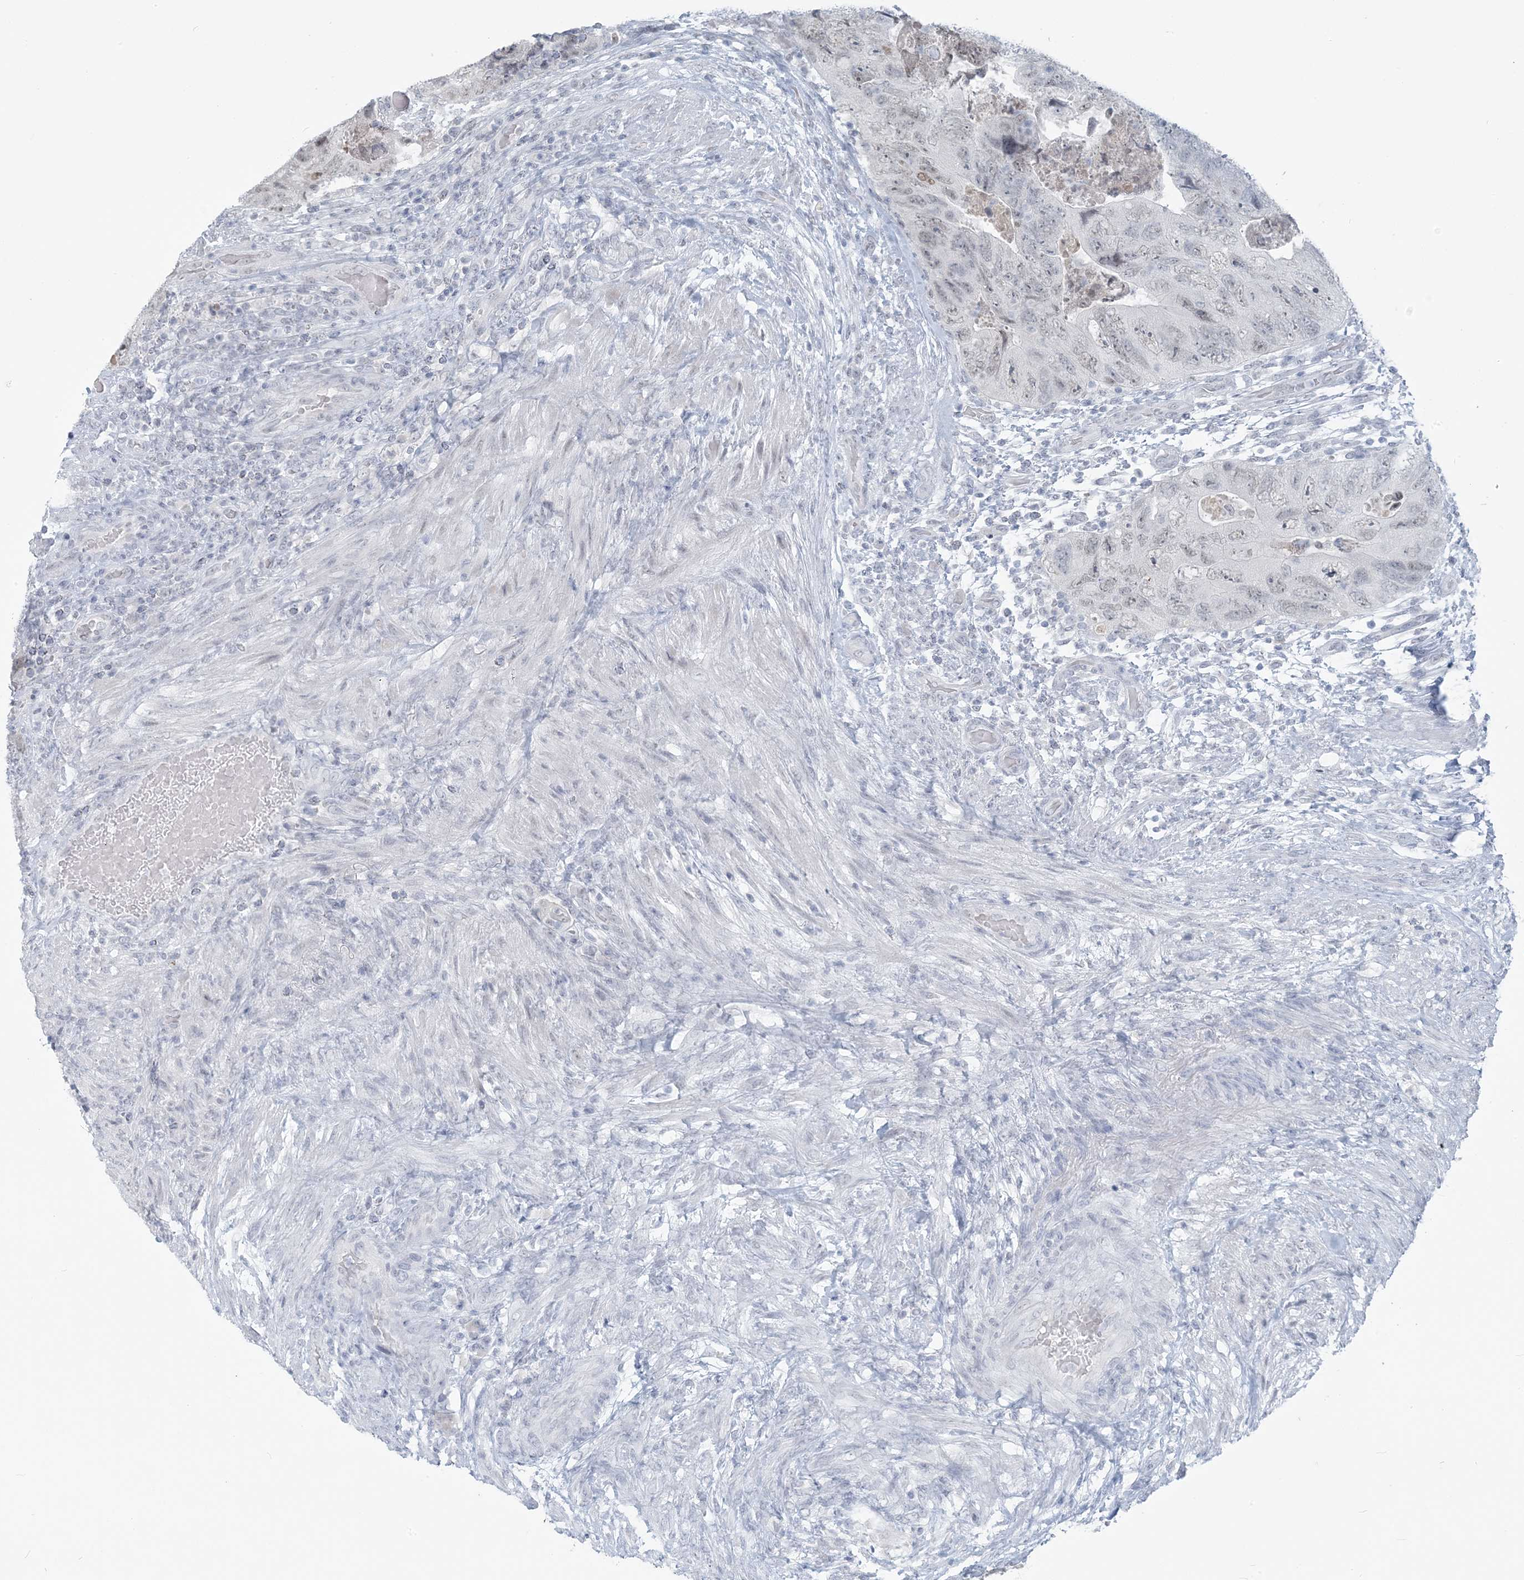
{"staining": {"intensity": "negative", "quantity": "none", "location": "none"}, "tissue": "colorectal cancer", "cell_type": "Tumor cells", "image_type": "cancer", "snomed": [{"axis": "morphology", "description": "Adenocarcinoma, NOS"}, {"axis": "topography", "description": "Rectum"}], "caption": "Immunohistochemical staining of colorectal cancer (adenocarcinoma) displays no significant expression in tumor cells.", "gene": "SCML1", "patient": {"sex": "male", "age": 63}}